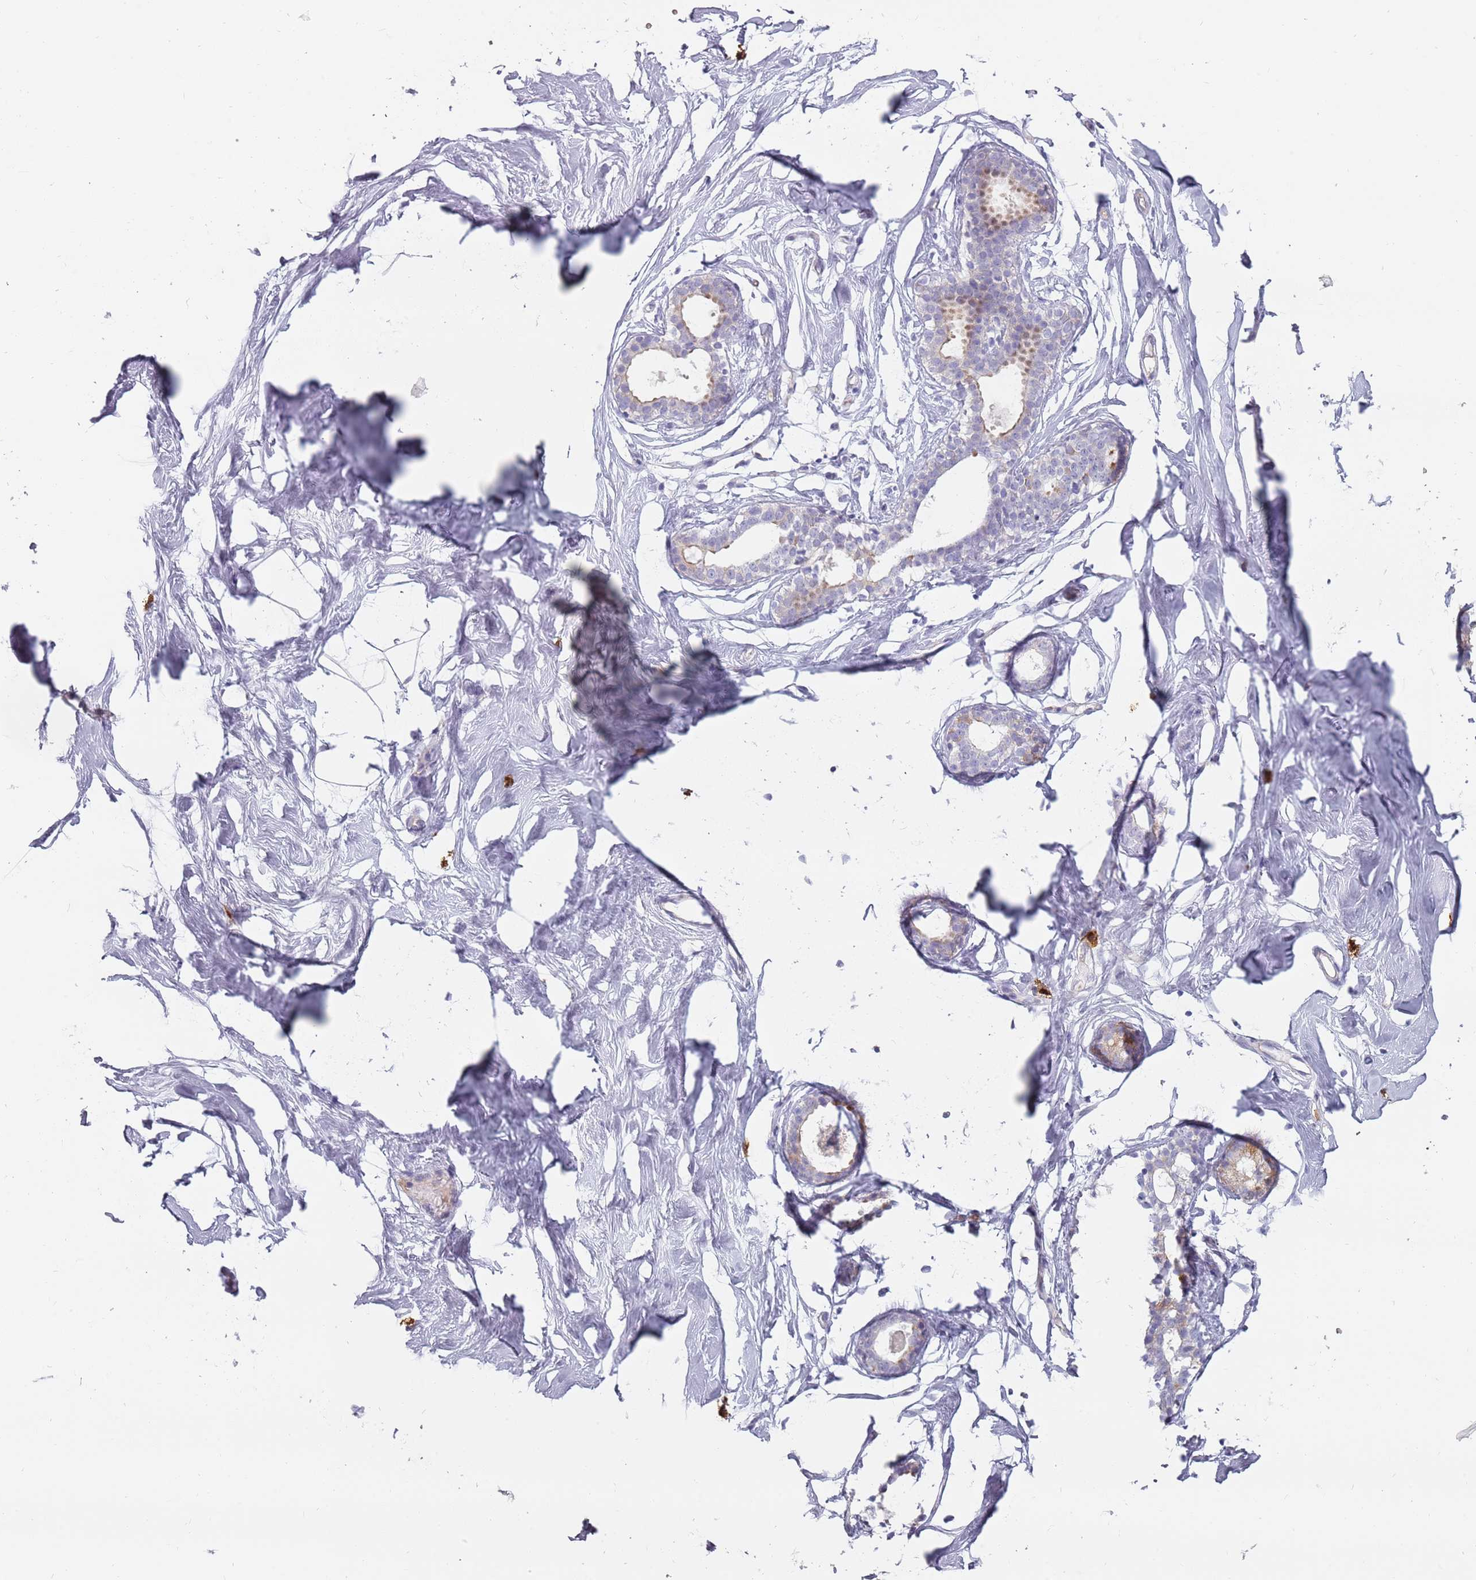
{"staining": {"intensity": "negative", "quantity": "none", "location": "none"}, "tissue": "breast", "cell_type": "Adipocytes", "image_type": "normal", "snomed": [{"axis": "morphology", "description": "Normal tissue, NOS"}, {"axis": "morphology", "description": "Adenoma, NOS"}, {"axis": "topography", "description": "Breast"}], "caption": "High magnification brightfield microscopy of unremarkable breast stained with DAB (3,3'-diaminobenzidine) (brown) and counterstained with hematoxylin (blue): adipocytes show no significant staining.", "gene": "DDX4", "patient": {"sex": "female", "age": 23}}